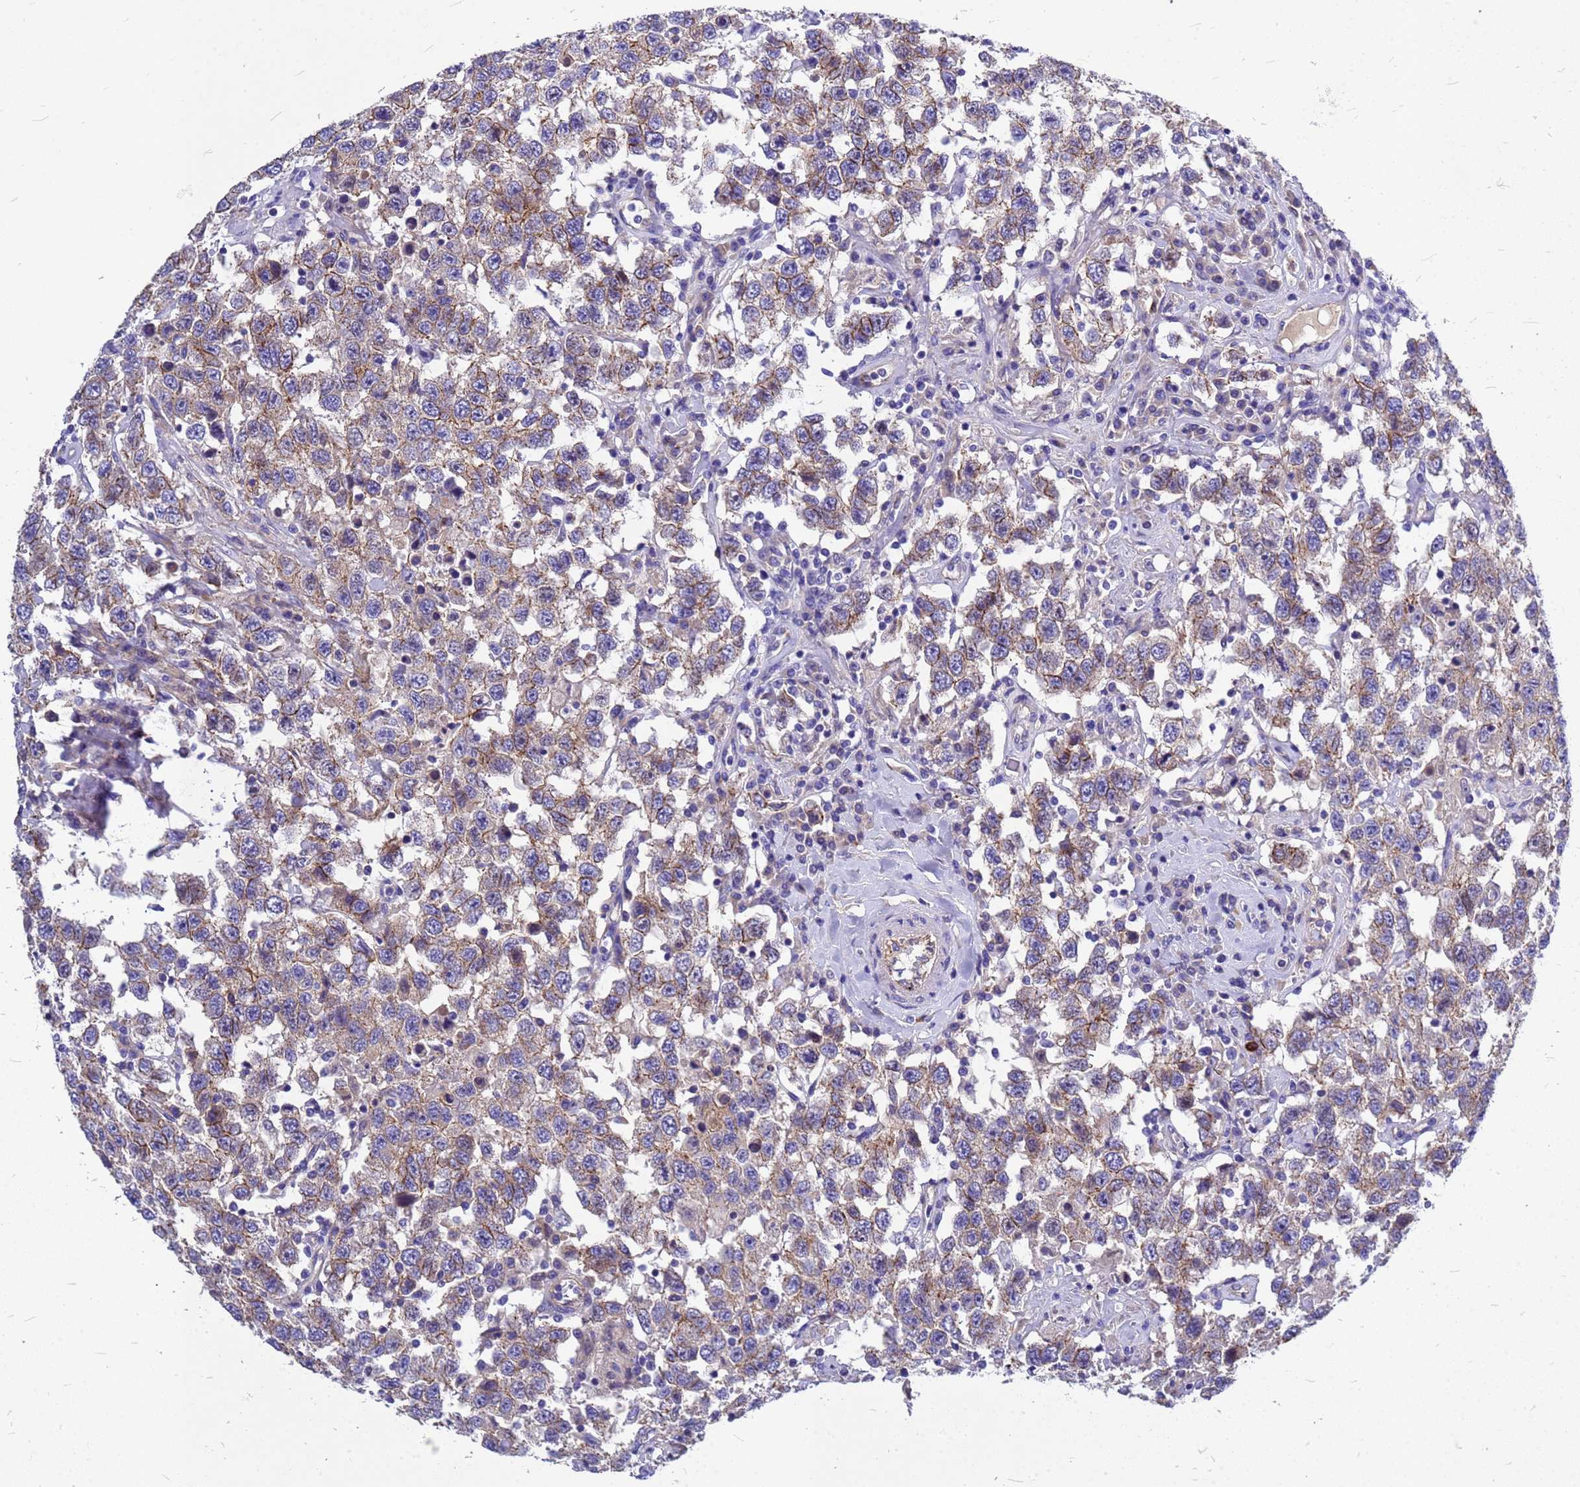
{"staining": {"intensity": "moderate", "quantity": "25%-75%", "location": "cytoplasmic/membranous"}, "tissue": "testis cancer", "cell_type": "Tumor cells", "image_type": "cancer", "snomed": [{"axis": "morphology", "description": "Seminoma, NOS"}, {"axis": "topography", "description": "Testis"}], "caption": "Human seminoma (testis) stained for a protein (brown) demonstrates moderate cytoplasmic/membranous positive expression in approximately 25%-75% of tumor cells.", "gene": "FBXW5", "patient": {"sex": "male", "age": 41}}